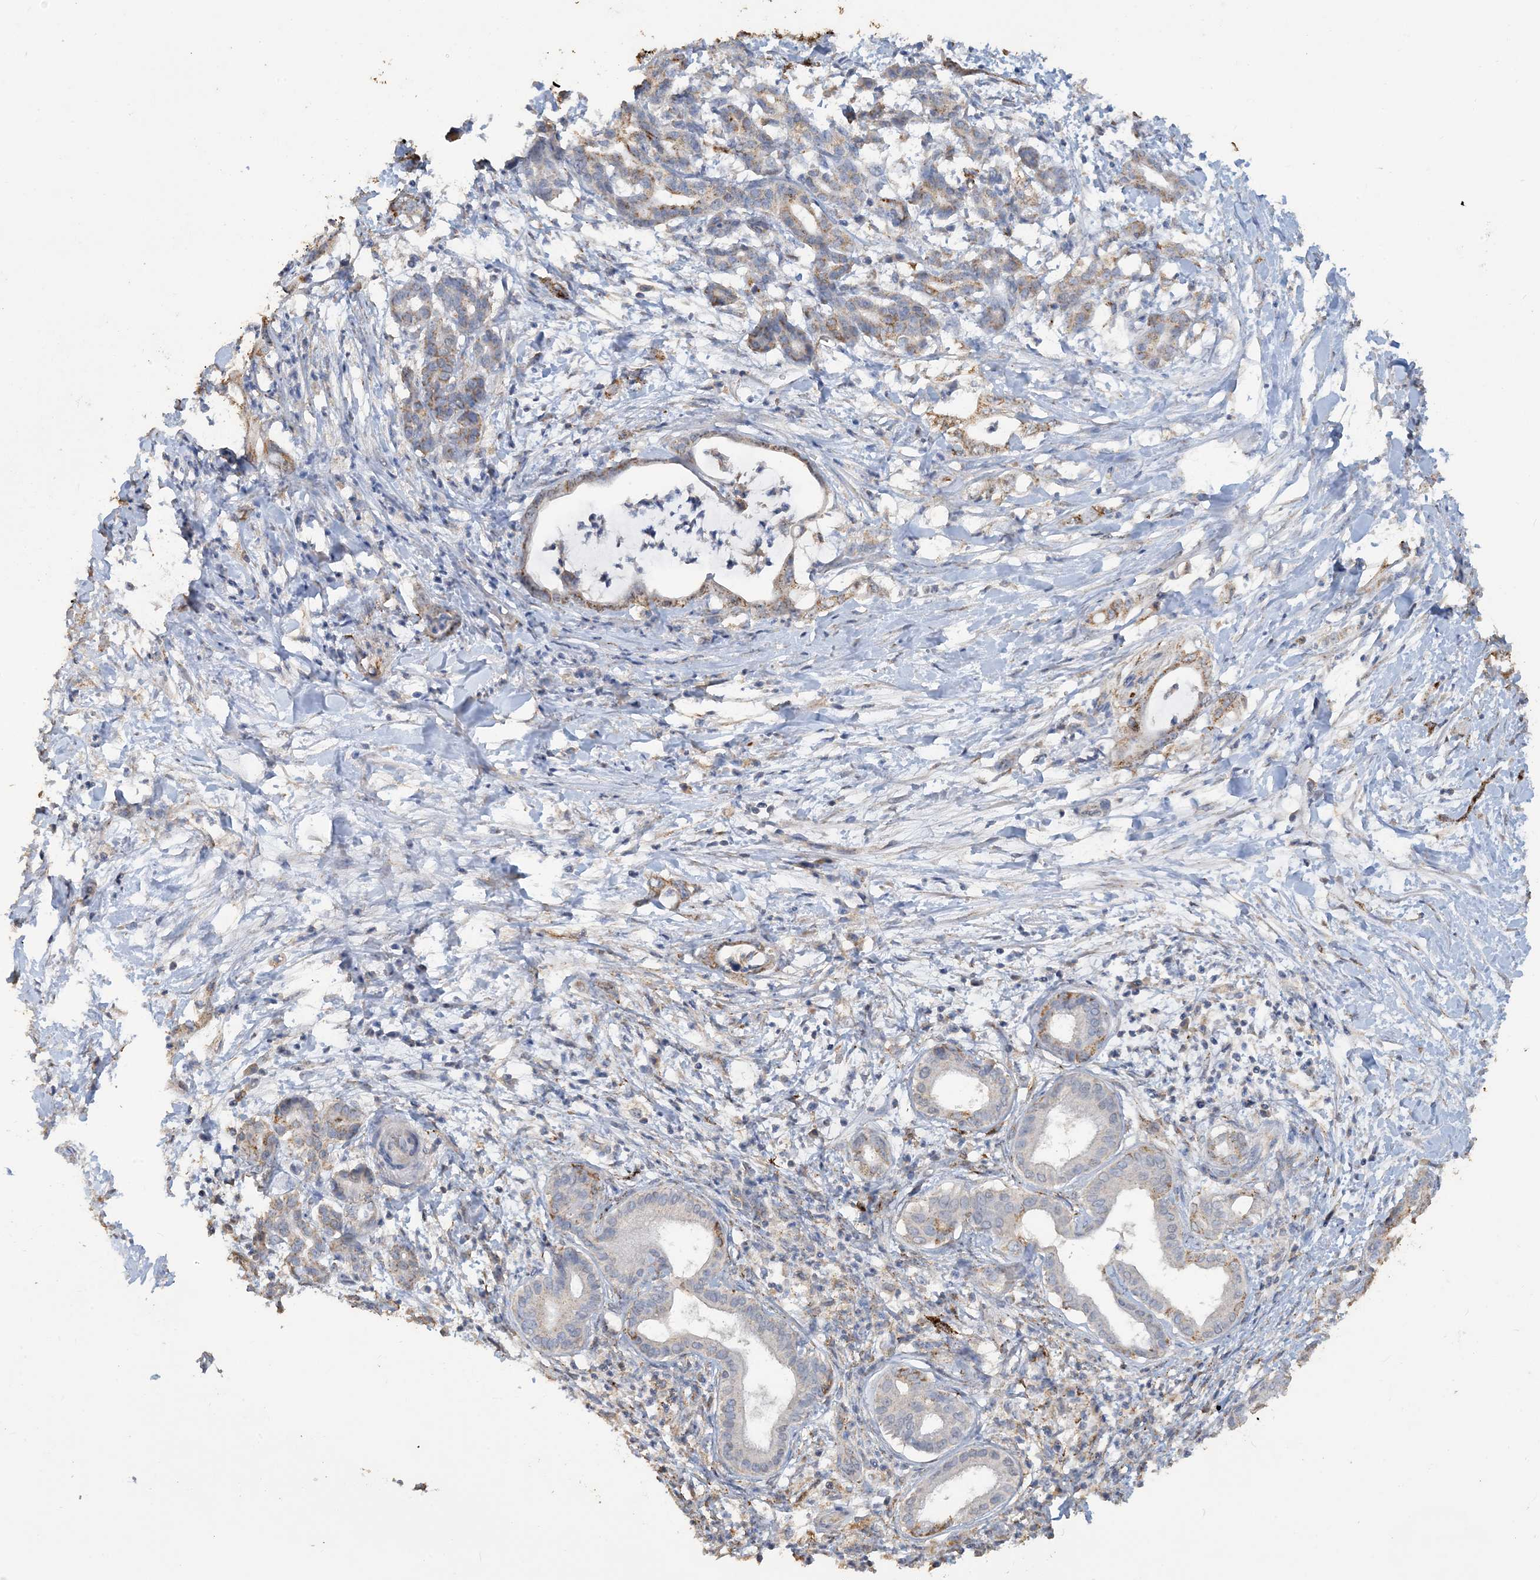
{"staining": {"intensity": "weak", "quantity": "25%-75%", "location": "cytoplasmic/membranous"}, "tissue": "pancreatic cancer", "cell_type": "Tumor cells", "image_type": "cancer", "snomed": [{"axis": "morphology", "description": "Adenocarcinoma, NOS"}, {"axis": "topography", "description": "Pancreas"}], "caption": "About 25%-75% of tumor cells in human adenocarcinoma (pancreatic) show weak cytoplasmic/membranous protein expression as visualized by brown immunohistochemical staining.", "gene": "SFMBT2", "patient": {"sex": "female", "age": 55}}